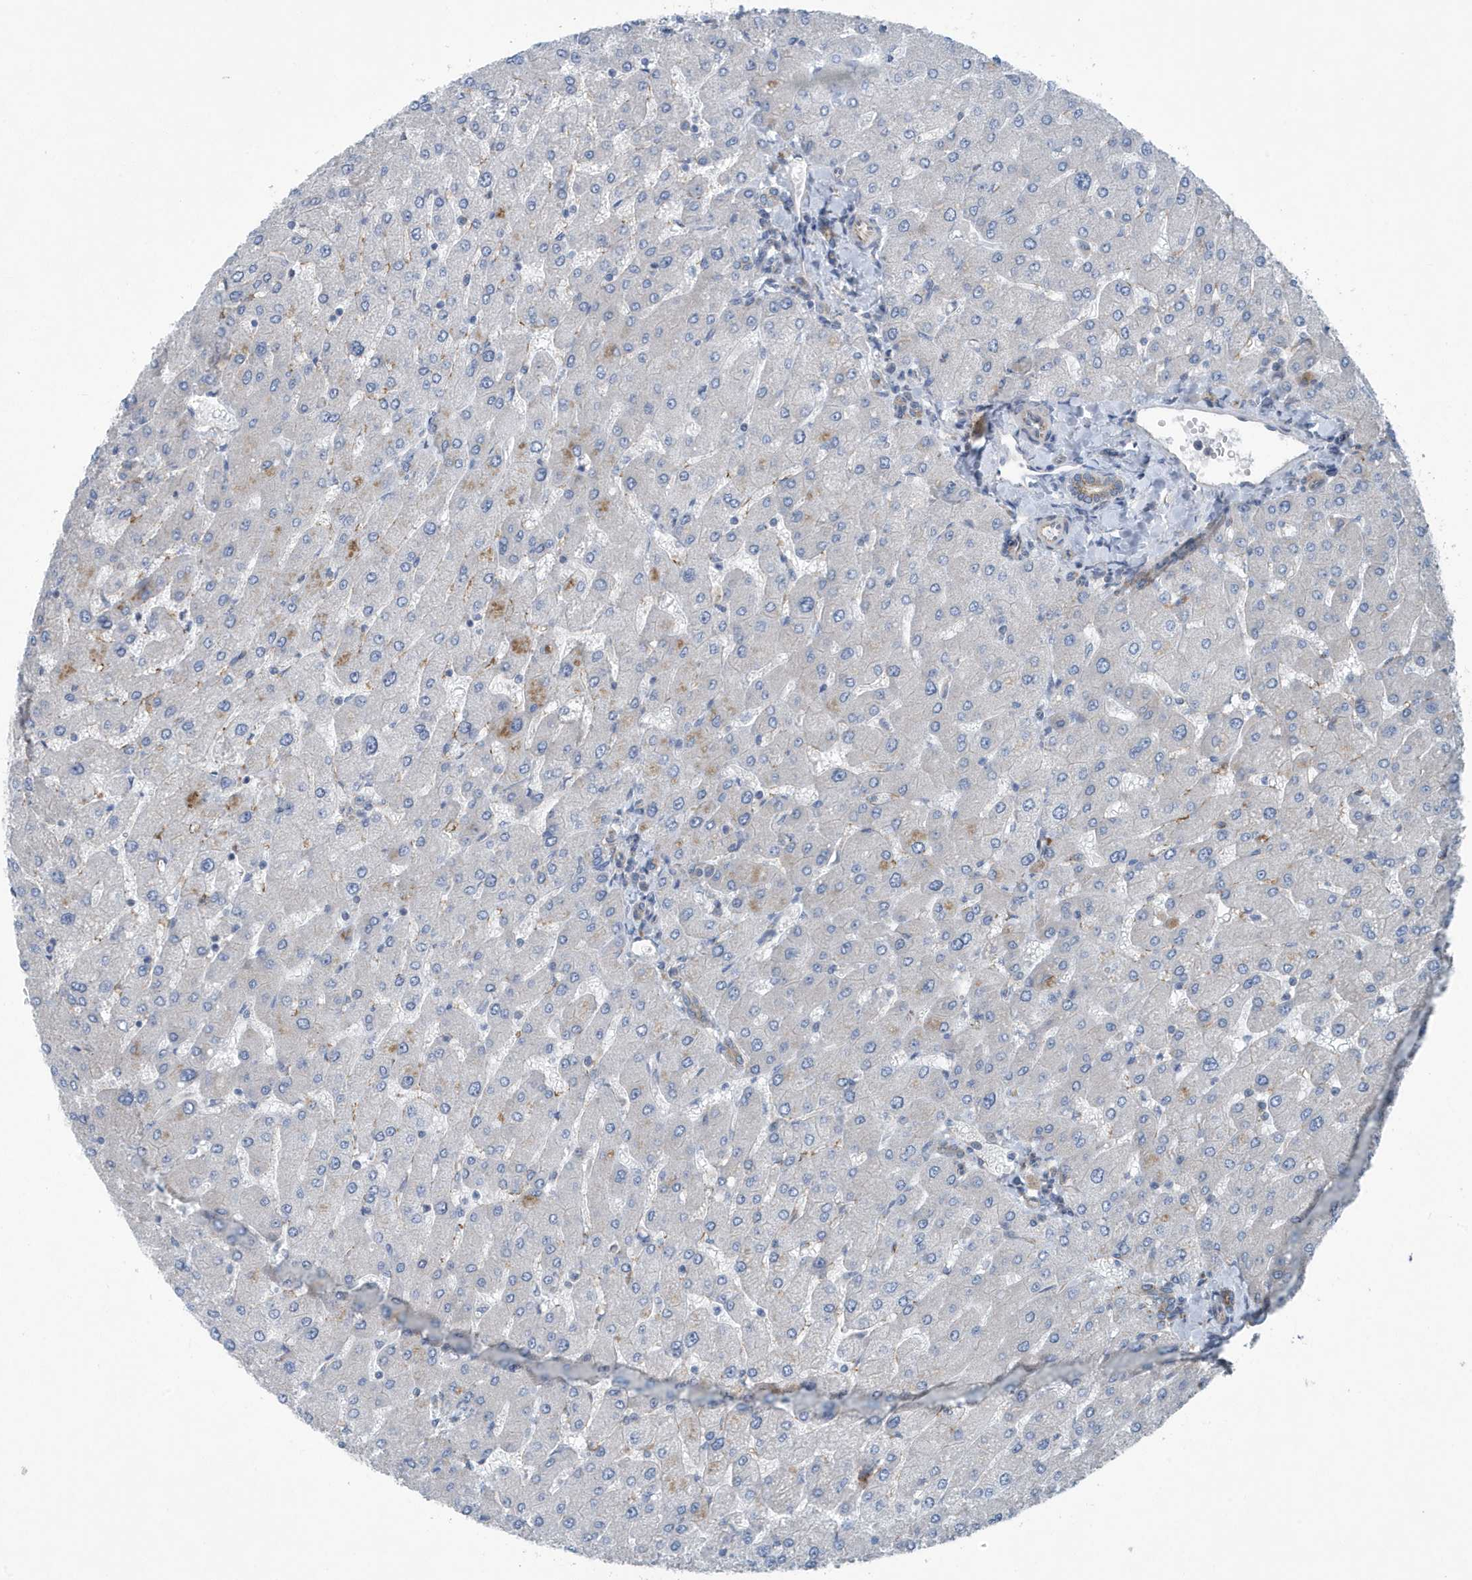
{"staining": {"intensity": "weak", "quantity": "25%-75%", "location": "cytoplasmic/membranous"}, "tissue": "liver", "cell_type": "Cholangiocytes", "image_type": "normal", "snomed": [{"axis": "morphology", "description": "Normal tissue, NOS"}, {"axis": "topography", "description": "Liver"}], "caption": "Immunohistochemistry histopathology image of unremarkable liver: liver stained using immunohistochemistry (IHC) exhibits low levels of weak protein expression localized specifically in the cytoplasmic/membranous of cholangiocytes, appearing as a cytoplasmic/membranous brown color.", "gene": "PPM1M", "patient": {"sex": "male", "age": 55}}